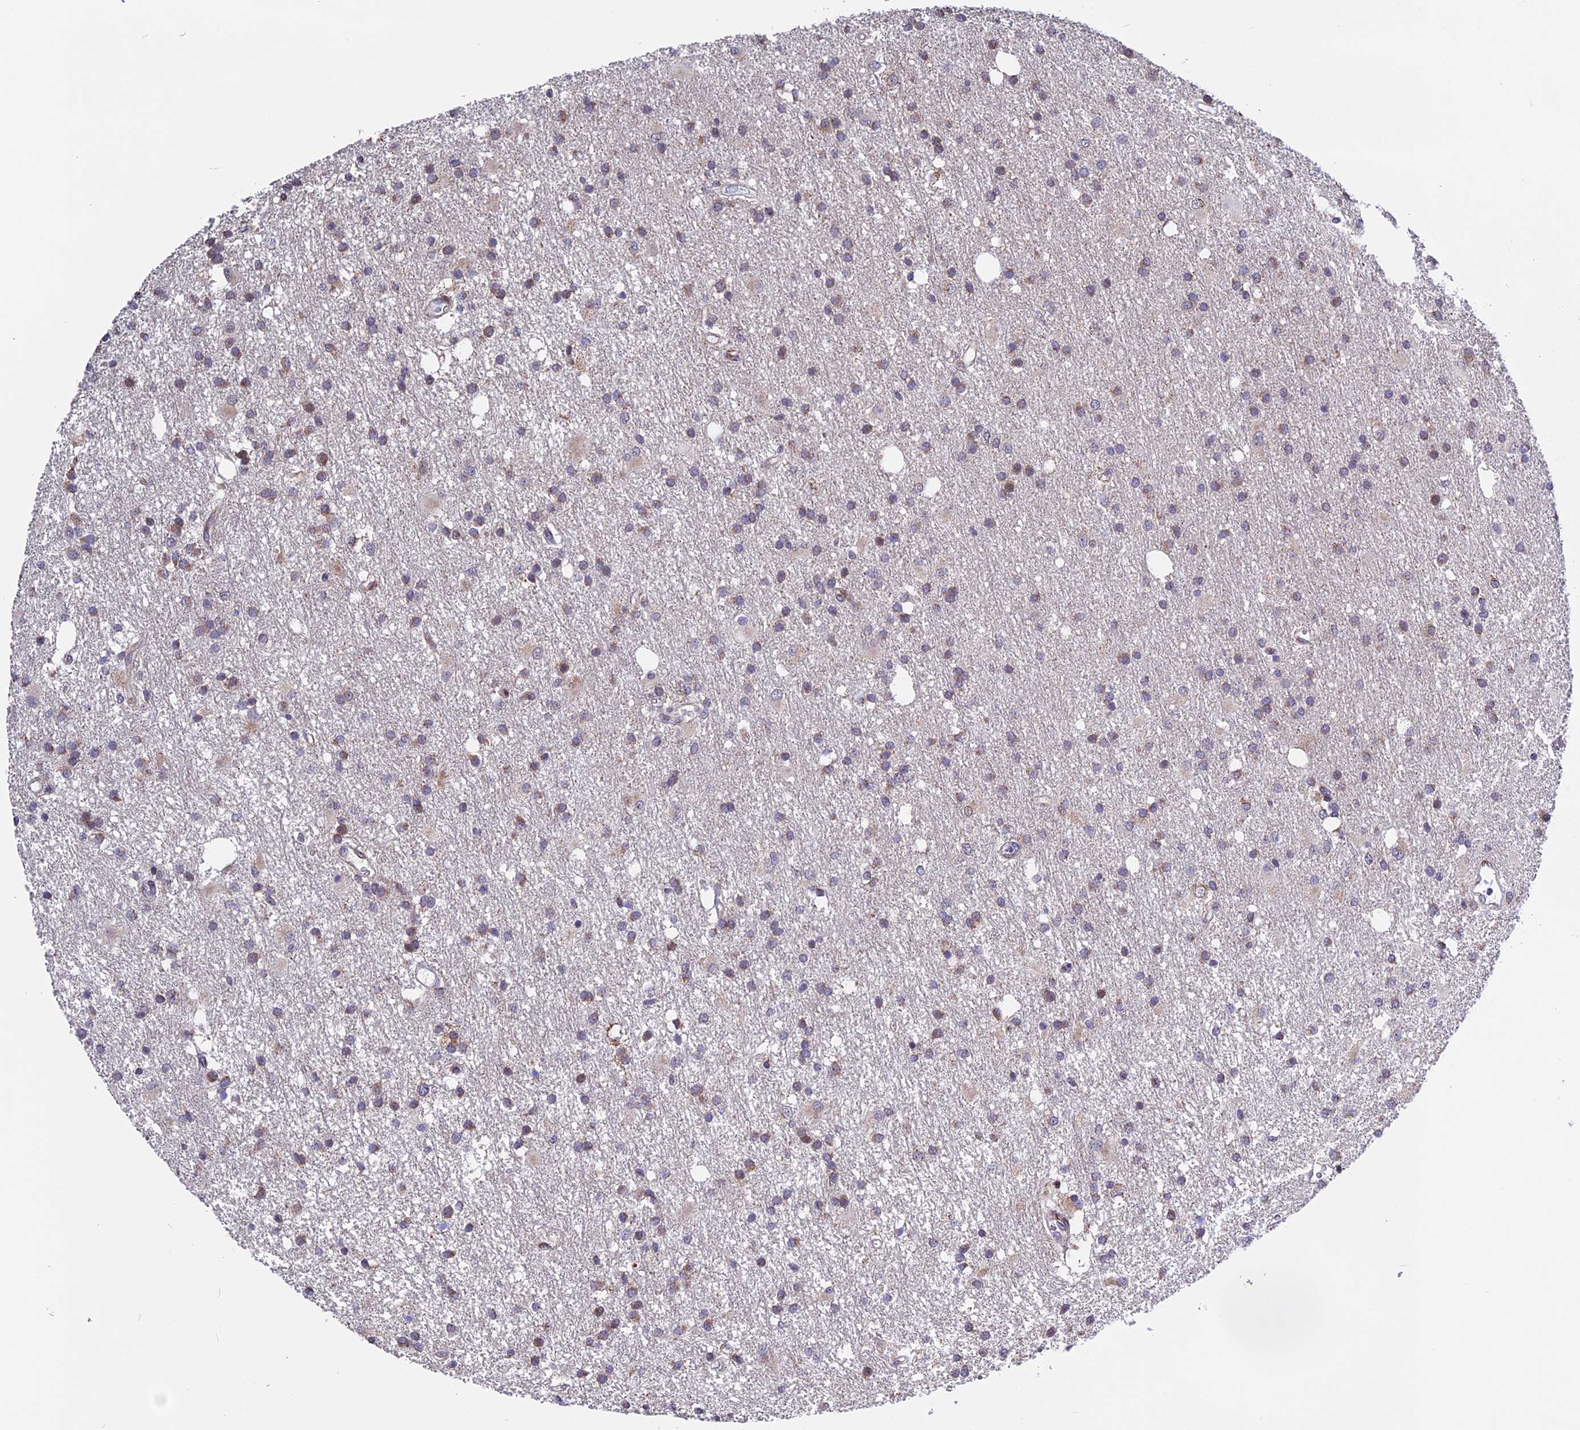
{"staining": {"intensity": "negative", "quantity": "none", "location": "none"}, "tissue": "glioma", "cell_type": "Tumor cells", "image_type": "cancer", "snomed": [{"axis": "morphology", "description": "Glioma, malignant, High grade"}, {"axis": "topography", "description": "Brain"}], "caption": "High magnification brightfield microscopy of glioma stained with DAB (brown) and counterstained with hematoxylin (blue): tumor cells show no significant staining.", "gene": "FAM174C", "patient": {"sex": "male", "age": 77}}